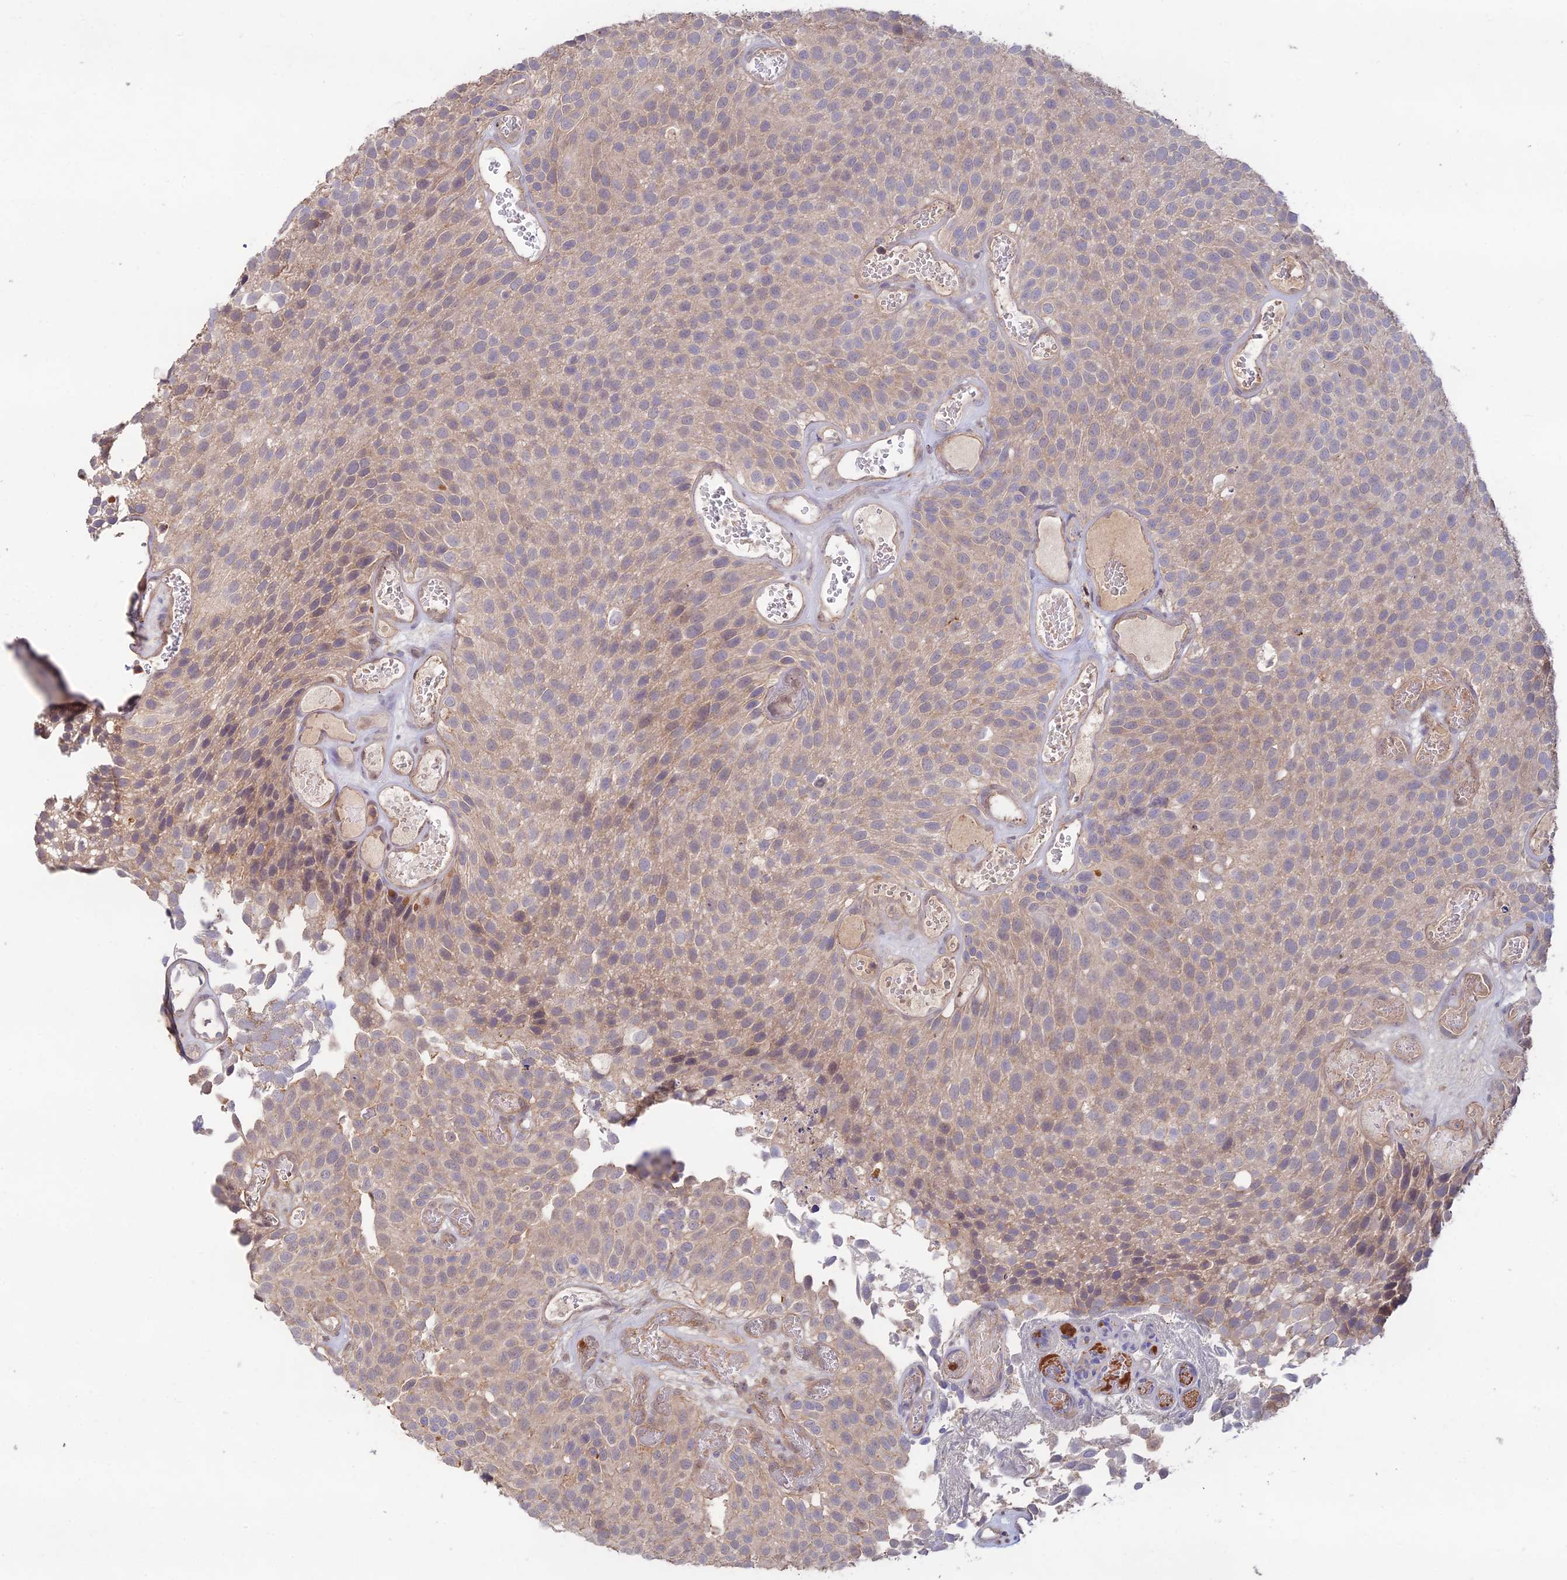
{"staining": {"intensity": "weak", "quantity": "25%-75%", "location": "cytoplasmic/membranous"}, "tissue": "urothelial cancer", "cell_type": "Tumor cells", "image_type": "cancer", "snomed": [{"axis": "morphology", "description": "Urothelial carcinoma, Low grade"}, {"axis": "topography", "description": "Urinary bladder"}], "caption": "Low-grade urothelial carcinoma stained with IHC reveals weak cytoplasmic/membranous staining in approximately 25%-75% of tumor cells. (DAB IHC, brown staining for protein, blue staining for nuclei).", "gene": "CLCF1", "patient": {"sex": "male", "age": 89}}